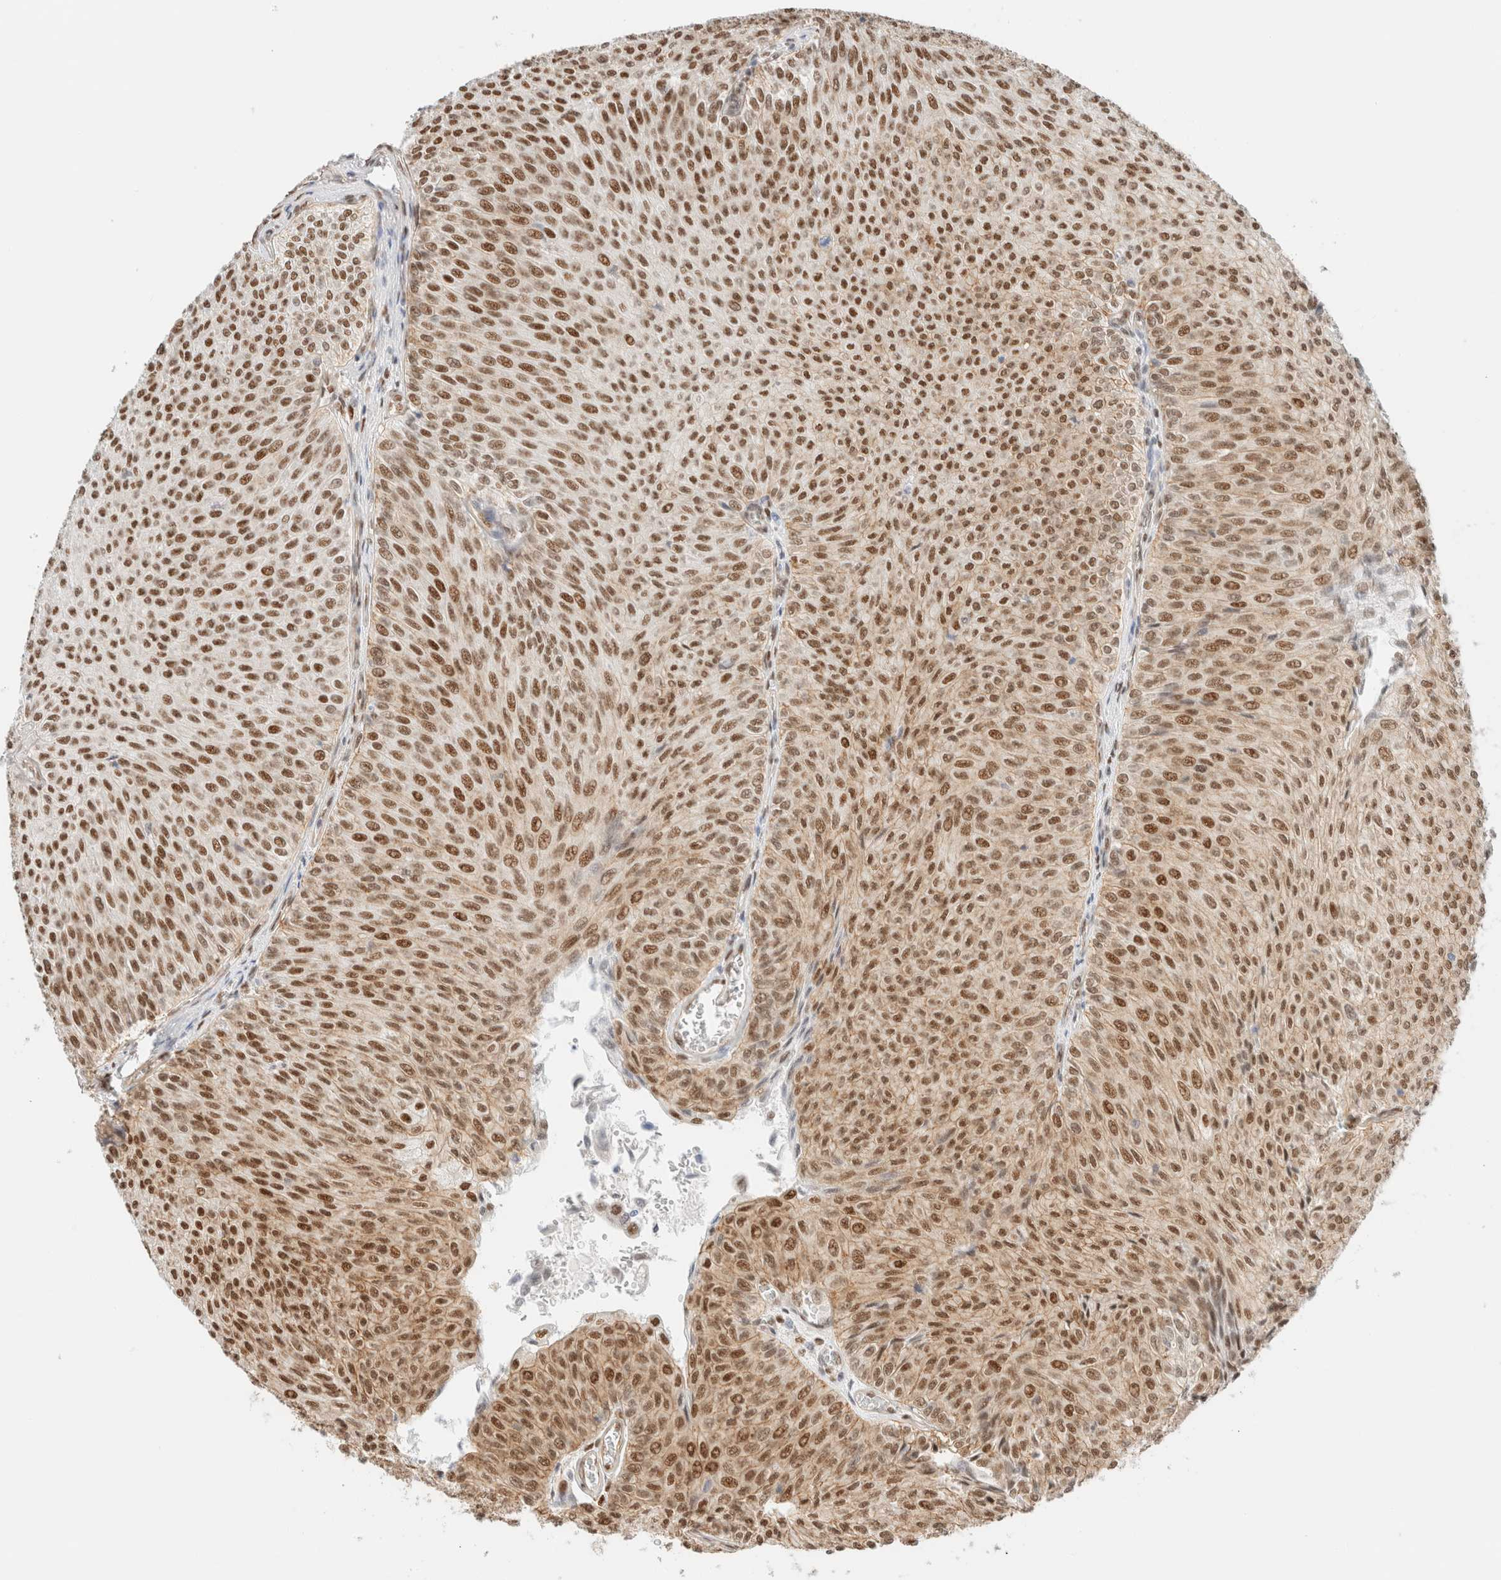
{"staining": {"intensity": "strong", "quantity": ">75%", "location": "cytoplasmic/membranous,nuclear"}, "tissue": "urothelial cancer", "cell_type": "Tumor cells", "image_type": "cancer", "snomed": [{"axis": "morphology", "description": "Urothelial carcinoma, Low grade"}, {"axis": "topography", "description": "Urinary bladder"}], "caption": "Immunohistochemistry of urothelial carcinoma (low-grade) displays high levels of strong cytoplasmic/membranous and nuclear staining in about >75% of tumor cells.", "gene": "ARID5A", "patient": {"sex": "male", "age": 78}}